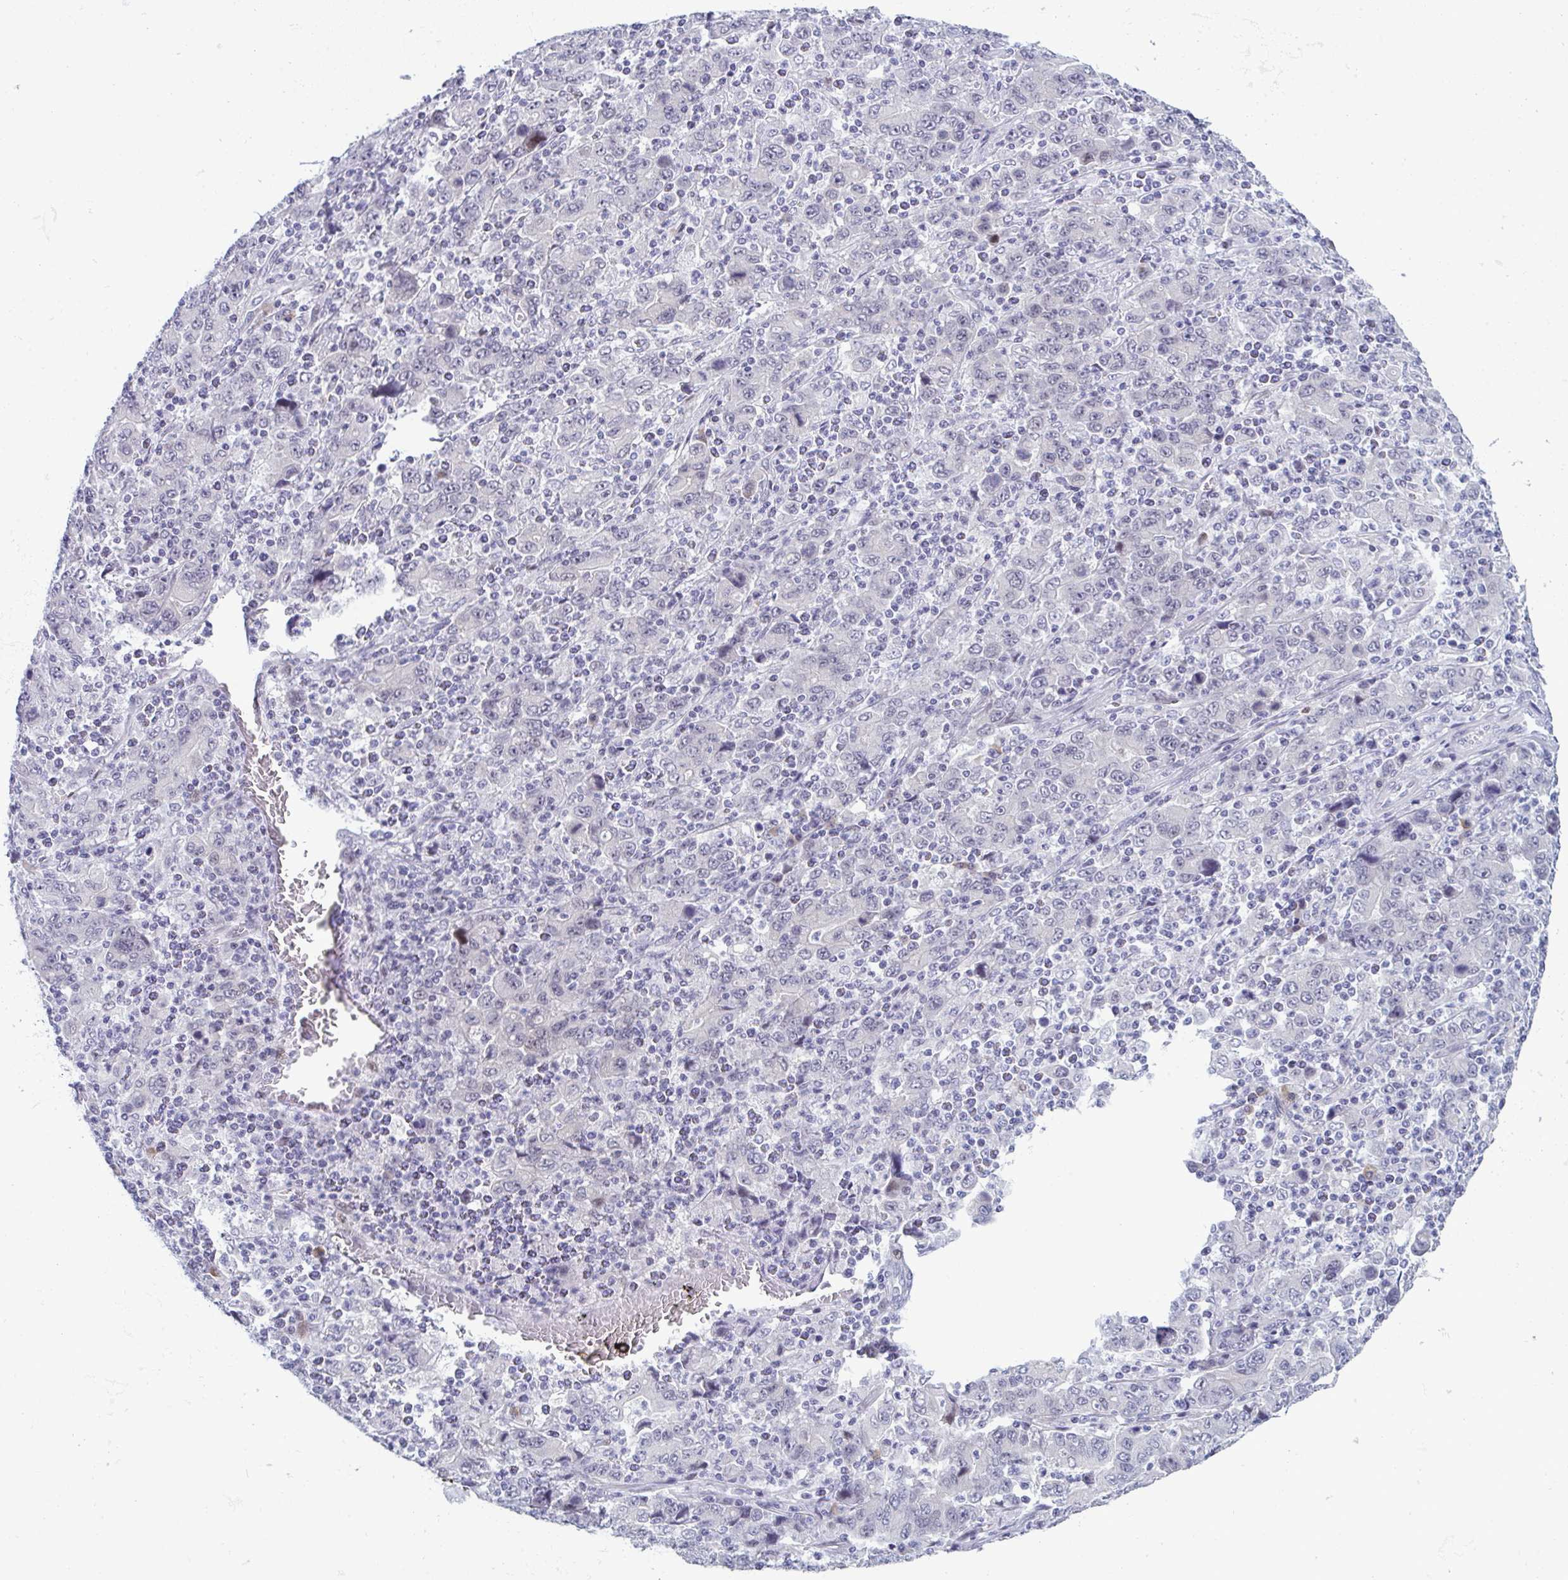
{"staining": {"intensity": "negative", "quantity": "none", "location": "none"}, "tissue": "stomach cancer", "cell_type": "Tumor cells", "image_type": "cancer", "snomed": [{"axis": "morphology", "description": "Adenocarcinoma, NOS"}, {"axis": "topography", "description": "Stomach, upper"}], "caption": "DAB (3,3'-diaminobenzidine) immunohistochemical staining of human stomach cancer shows no significant expression in tumor cells. (DAB (3,3'-diaminobenzidine) immunohistochemistry (IHC), high magnification).", "gene": "TAB1", "patient": {"sex": "male", "age": 69}}